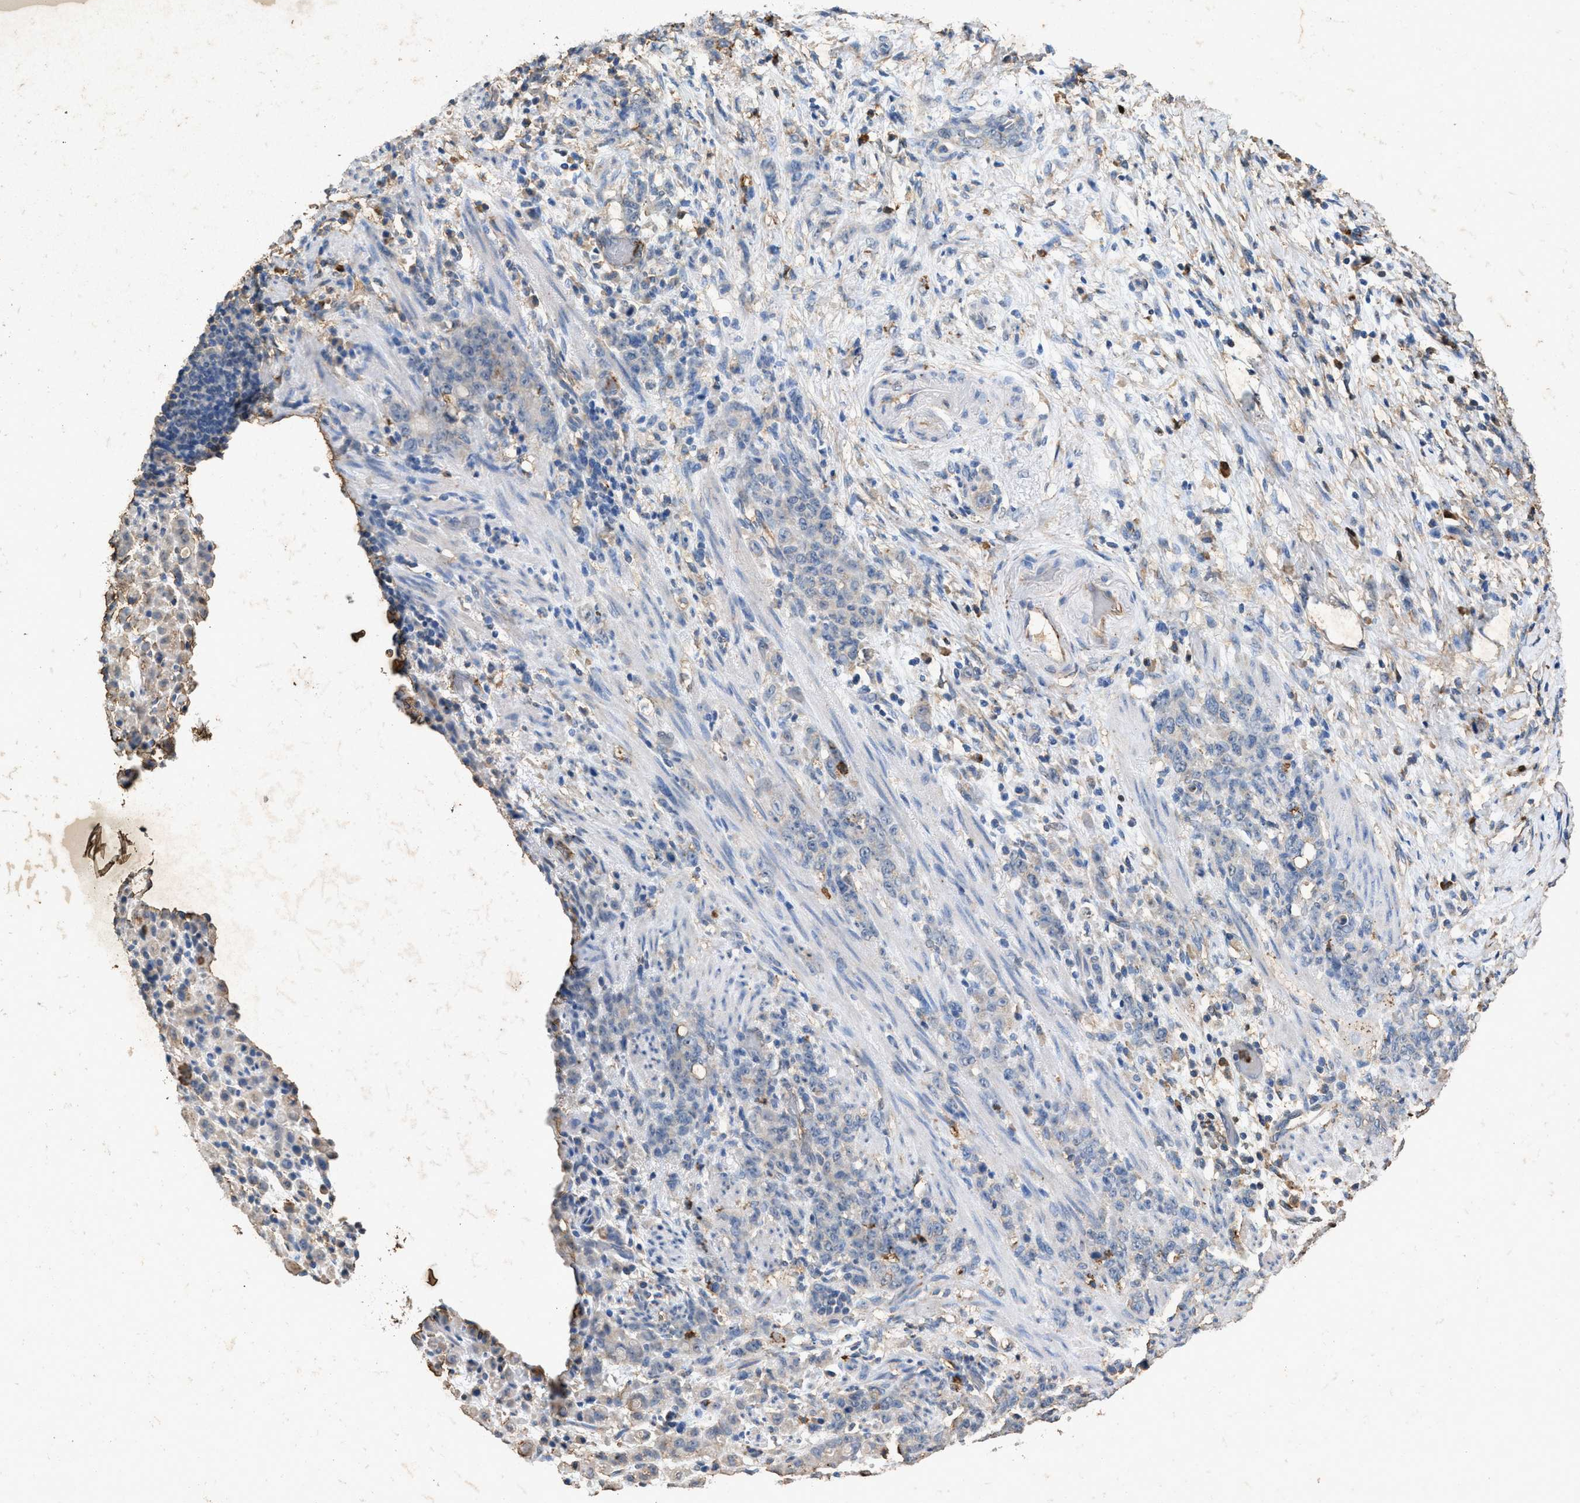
{"staining": {"intensity": "negative", "quantity": "none", "location": "none"}, "tissue": "stomach cancer", "cell_type": "Tumor cells", "image_type": "cancer", "snomed": [{"axis": "morphology", "description": "Adenocarcinoma, NOS"}, {"axis": "topography", "description": "Stomach, lower"}], "caption": "Histopathology image shows no significant protein staining in tumor cells of stomach cancer.", "gene": "LTB4R2", "patient": {"sex": "male", "age": 88}}